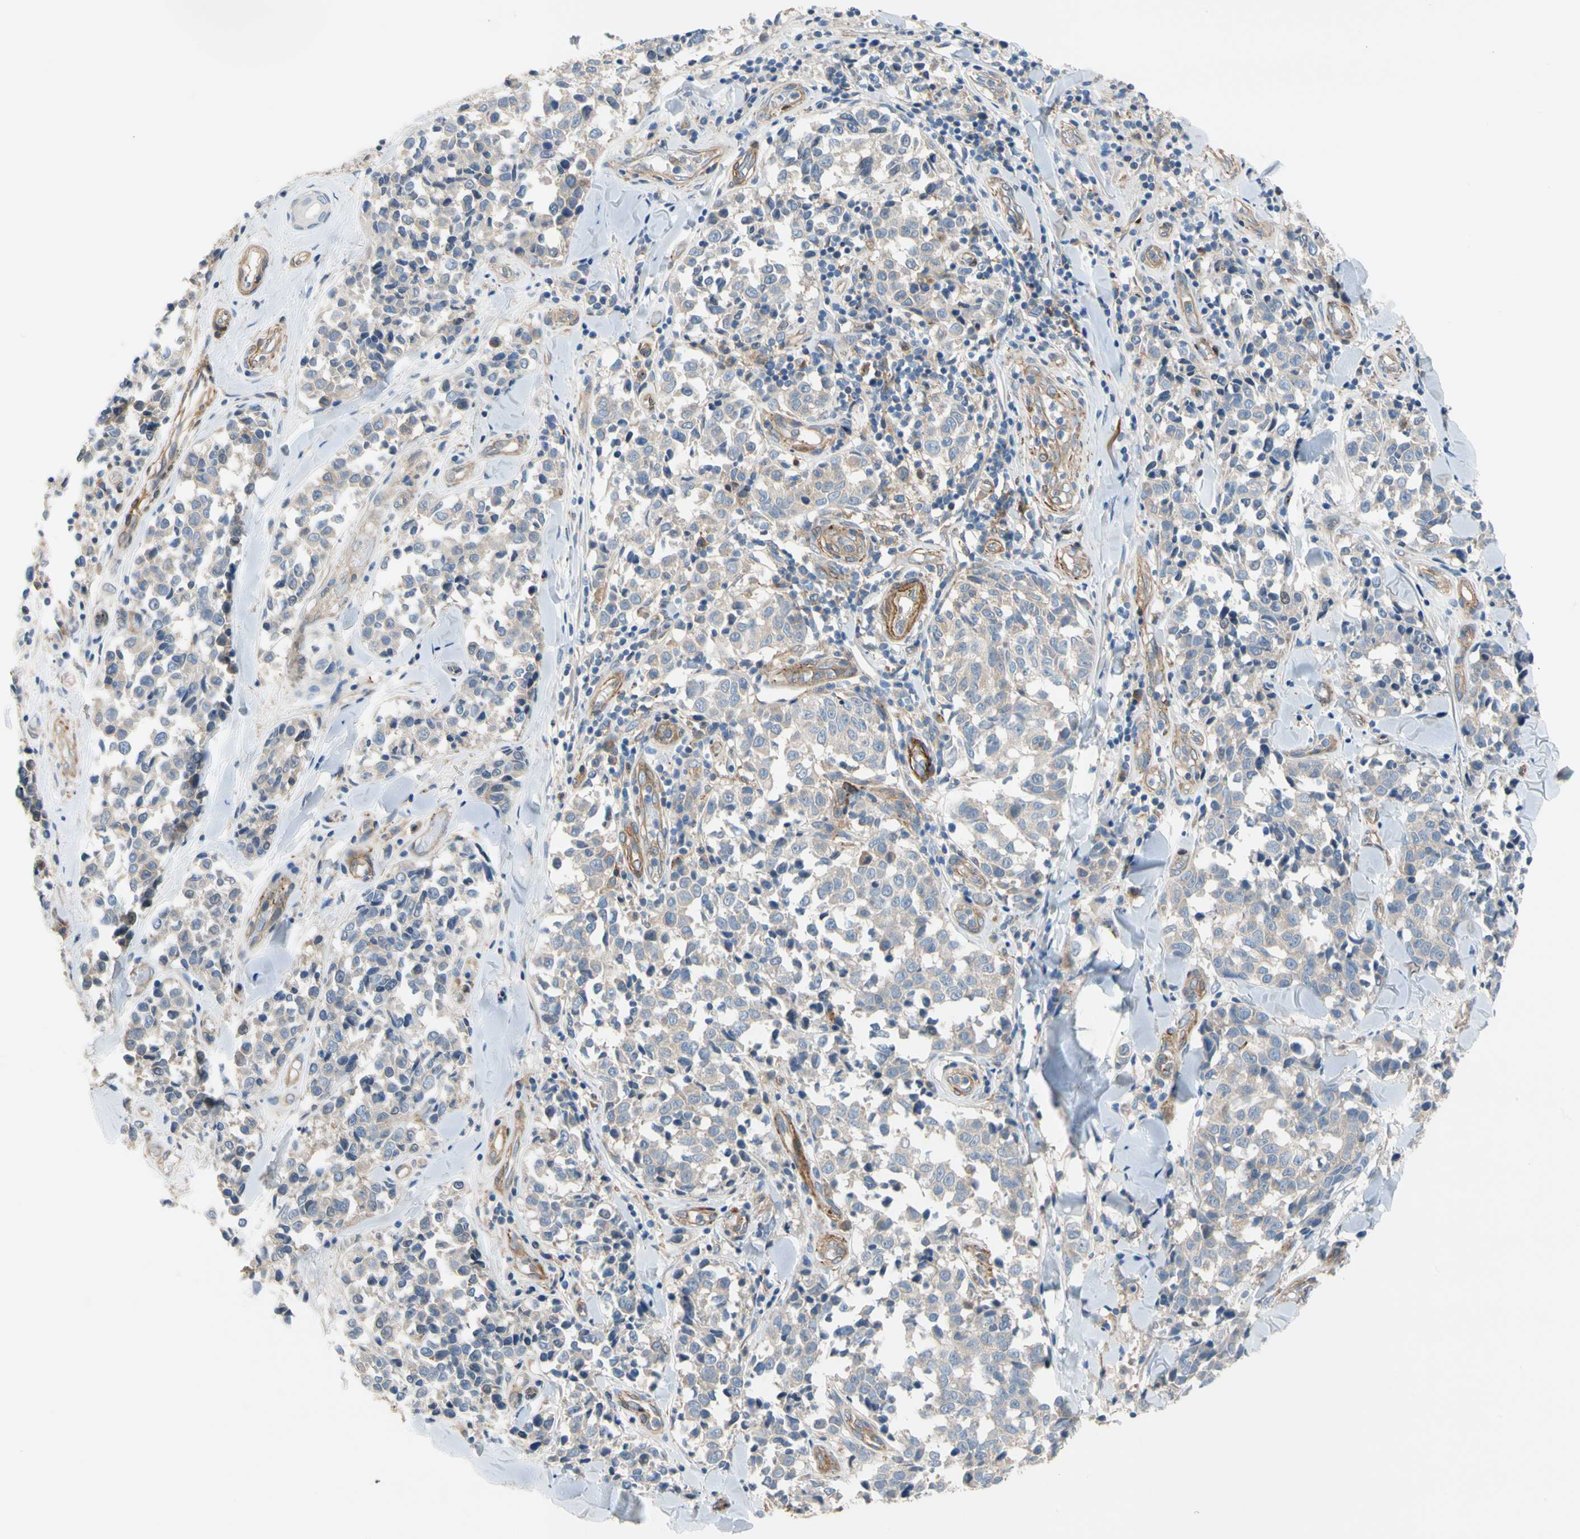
{"staining": {"intensity": "negative", "quantity": "none", "location": "none"}, "tissue": "melanoma", "cell_type": "Tumor cells", "image_type": "cancer", "snomed": [{"axis": "morphology", "description": "Malignant melanoma, NOS"}, {"axis": "topography", "description": "Skin"}], "caption": "Tumor cells are negative for protein expression in human malignant melanoma.", "gene": "ENTREP3", "patient": {"sex": "female", "age": 64}}